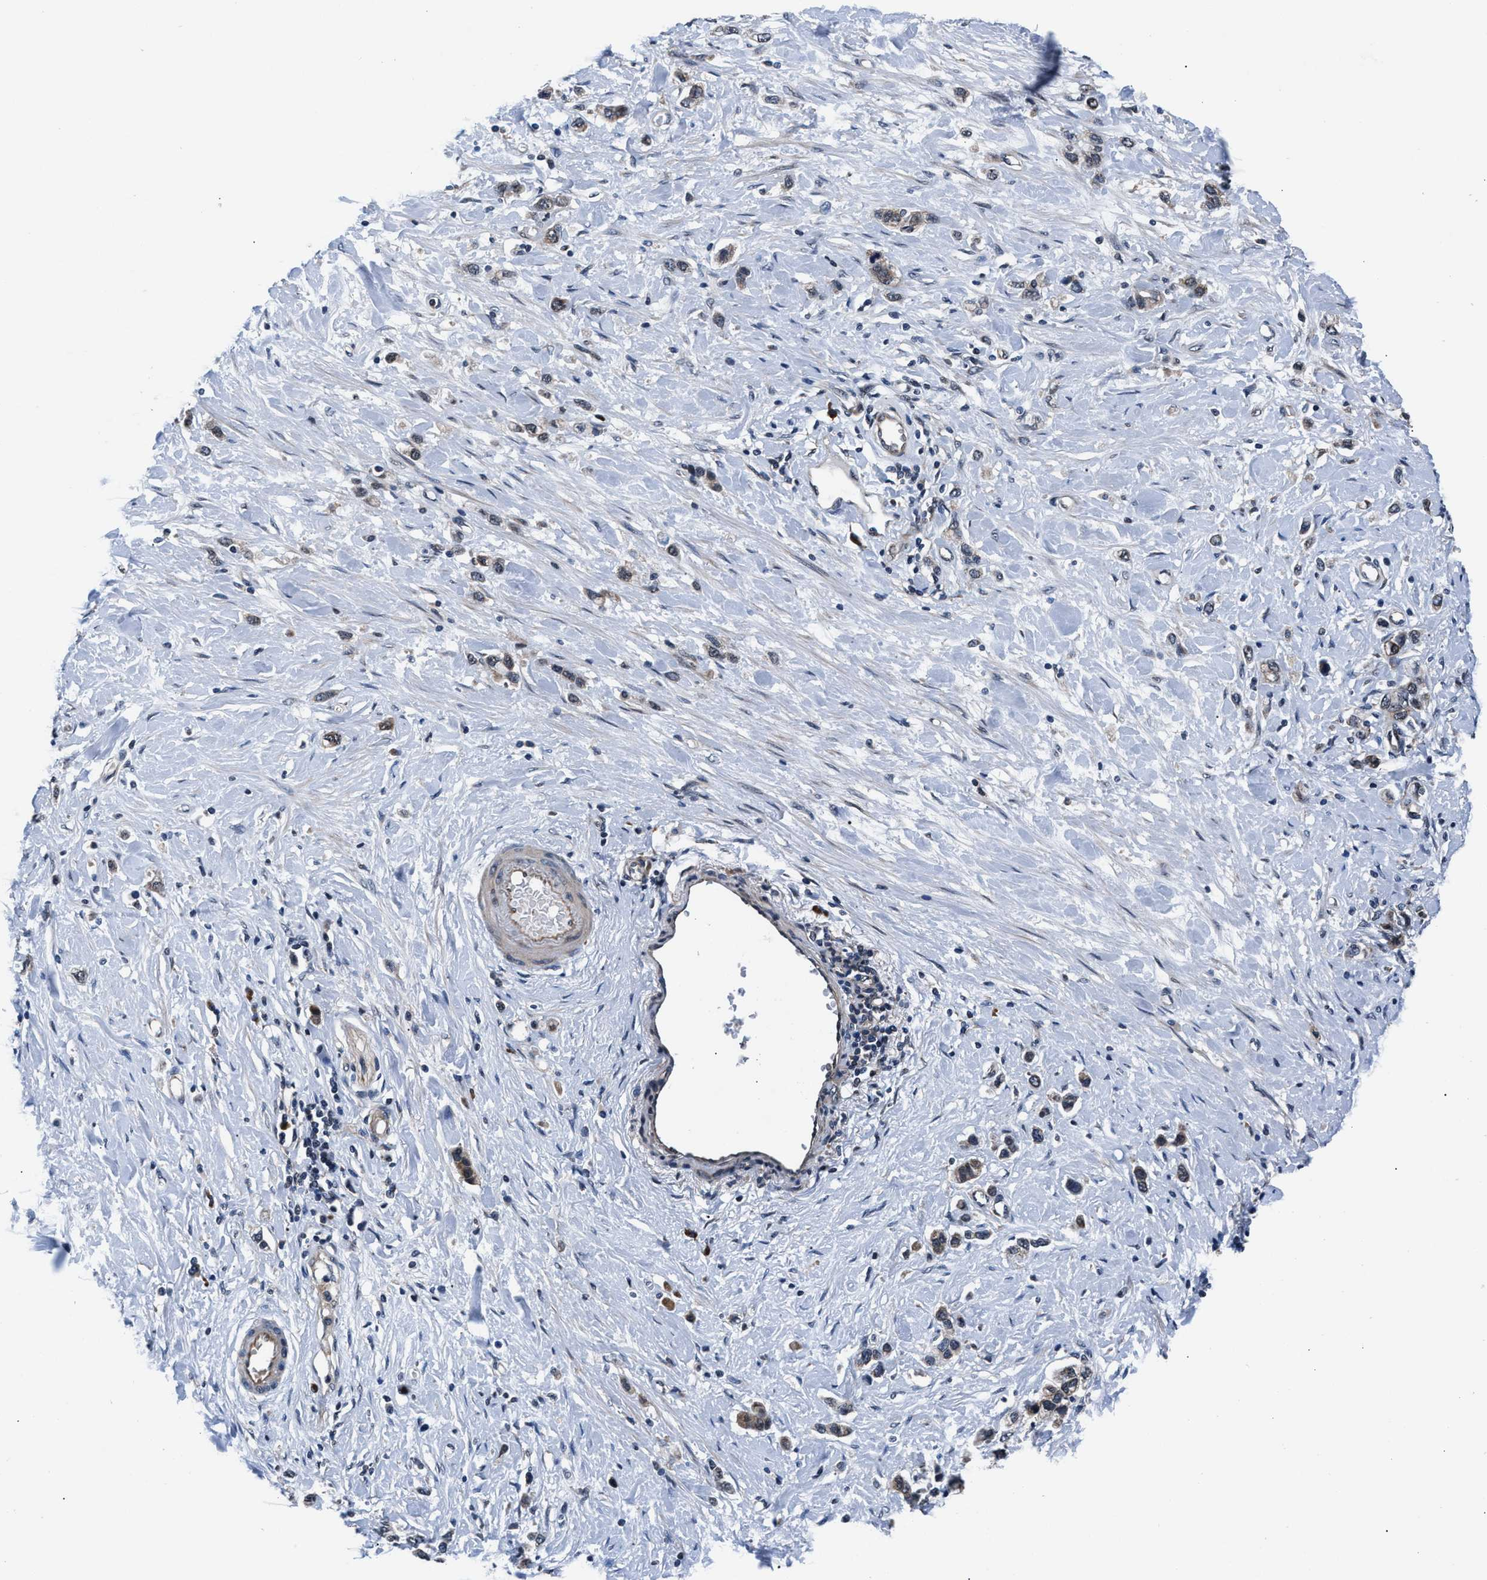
{"staining": {"intensity": "weak", "quantity": ">75%", "location": "cytoplasmic/membranous"}, "tissue": "stomach cancer", "cell_type": "Tumor cells", "image_type": "cancer", "snomed": [{"axis": "morphology", "description": "Adenocarcinoma, NOS"}, {"axis": "topography", "description": "Stomach"}], "caption": "Adenocarcinoma (stomach) stained with a protein marker shows weak staining in tumor cells.", "gene": "PRPSAP2", "patient": {"sex": "female", "age": 65}}